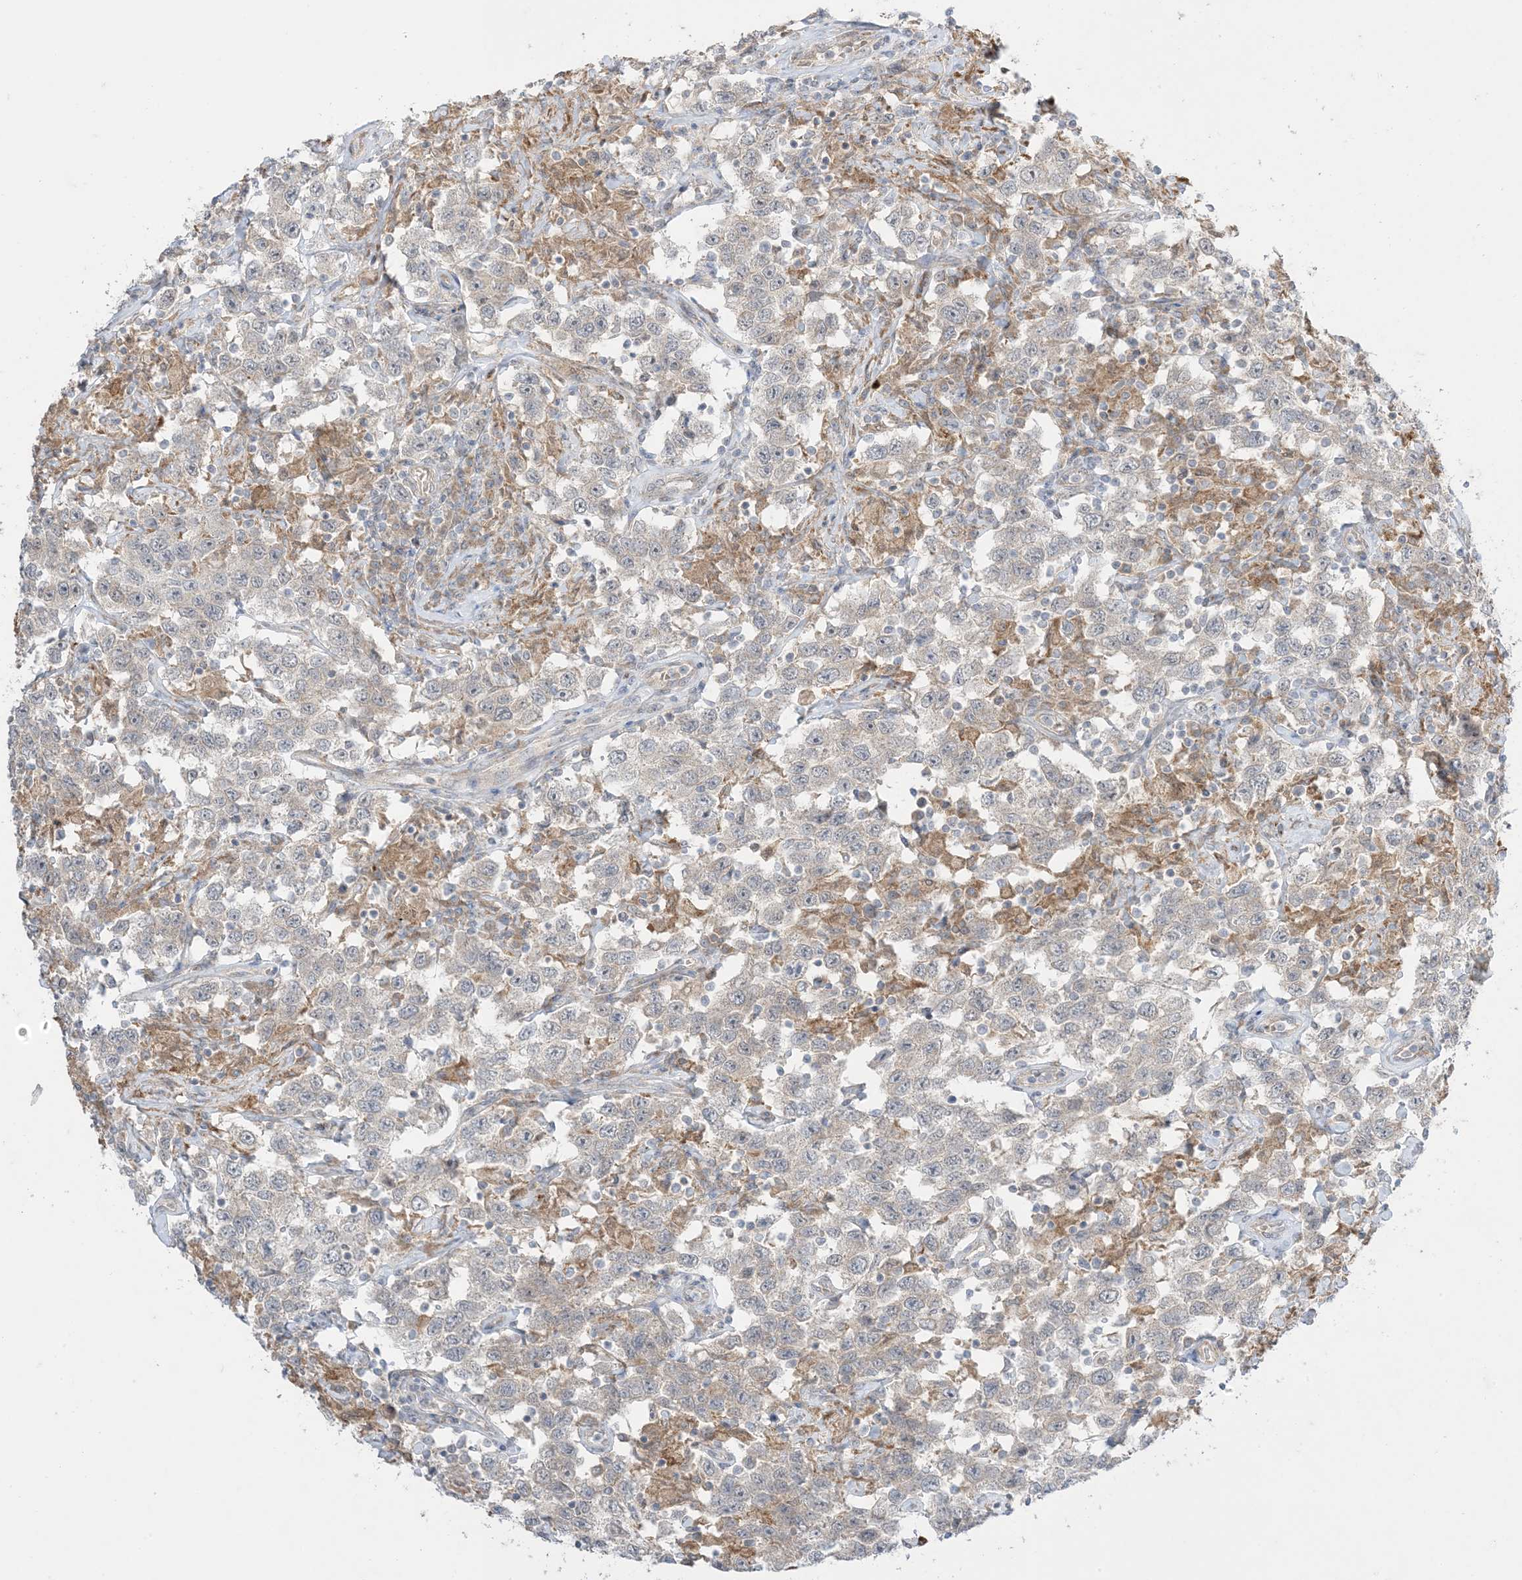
{"staining": {"intensity": "negative", "quantity": "none", "location": "none"}, "tissue": "testis cancer", "cell_type": "Tumor cells", "image_type": "cancer", "snomed": [{"axis": "morphology", "description": "Seminoma, NOS"}, {"axis": "topography", "description": "Testis"}], "caption": "Immunohistochemical staining of human testis cancer shows no significant positivity in tumor cells.", "gene": "ODC1", "patient": {"sex": "male", "age": 41}}